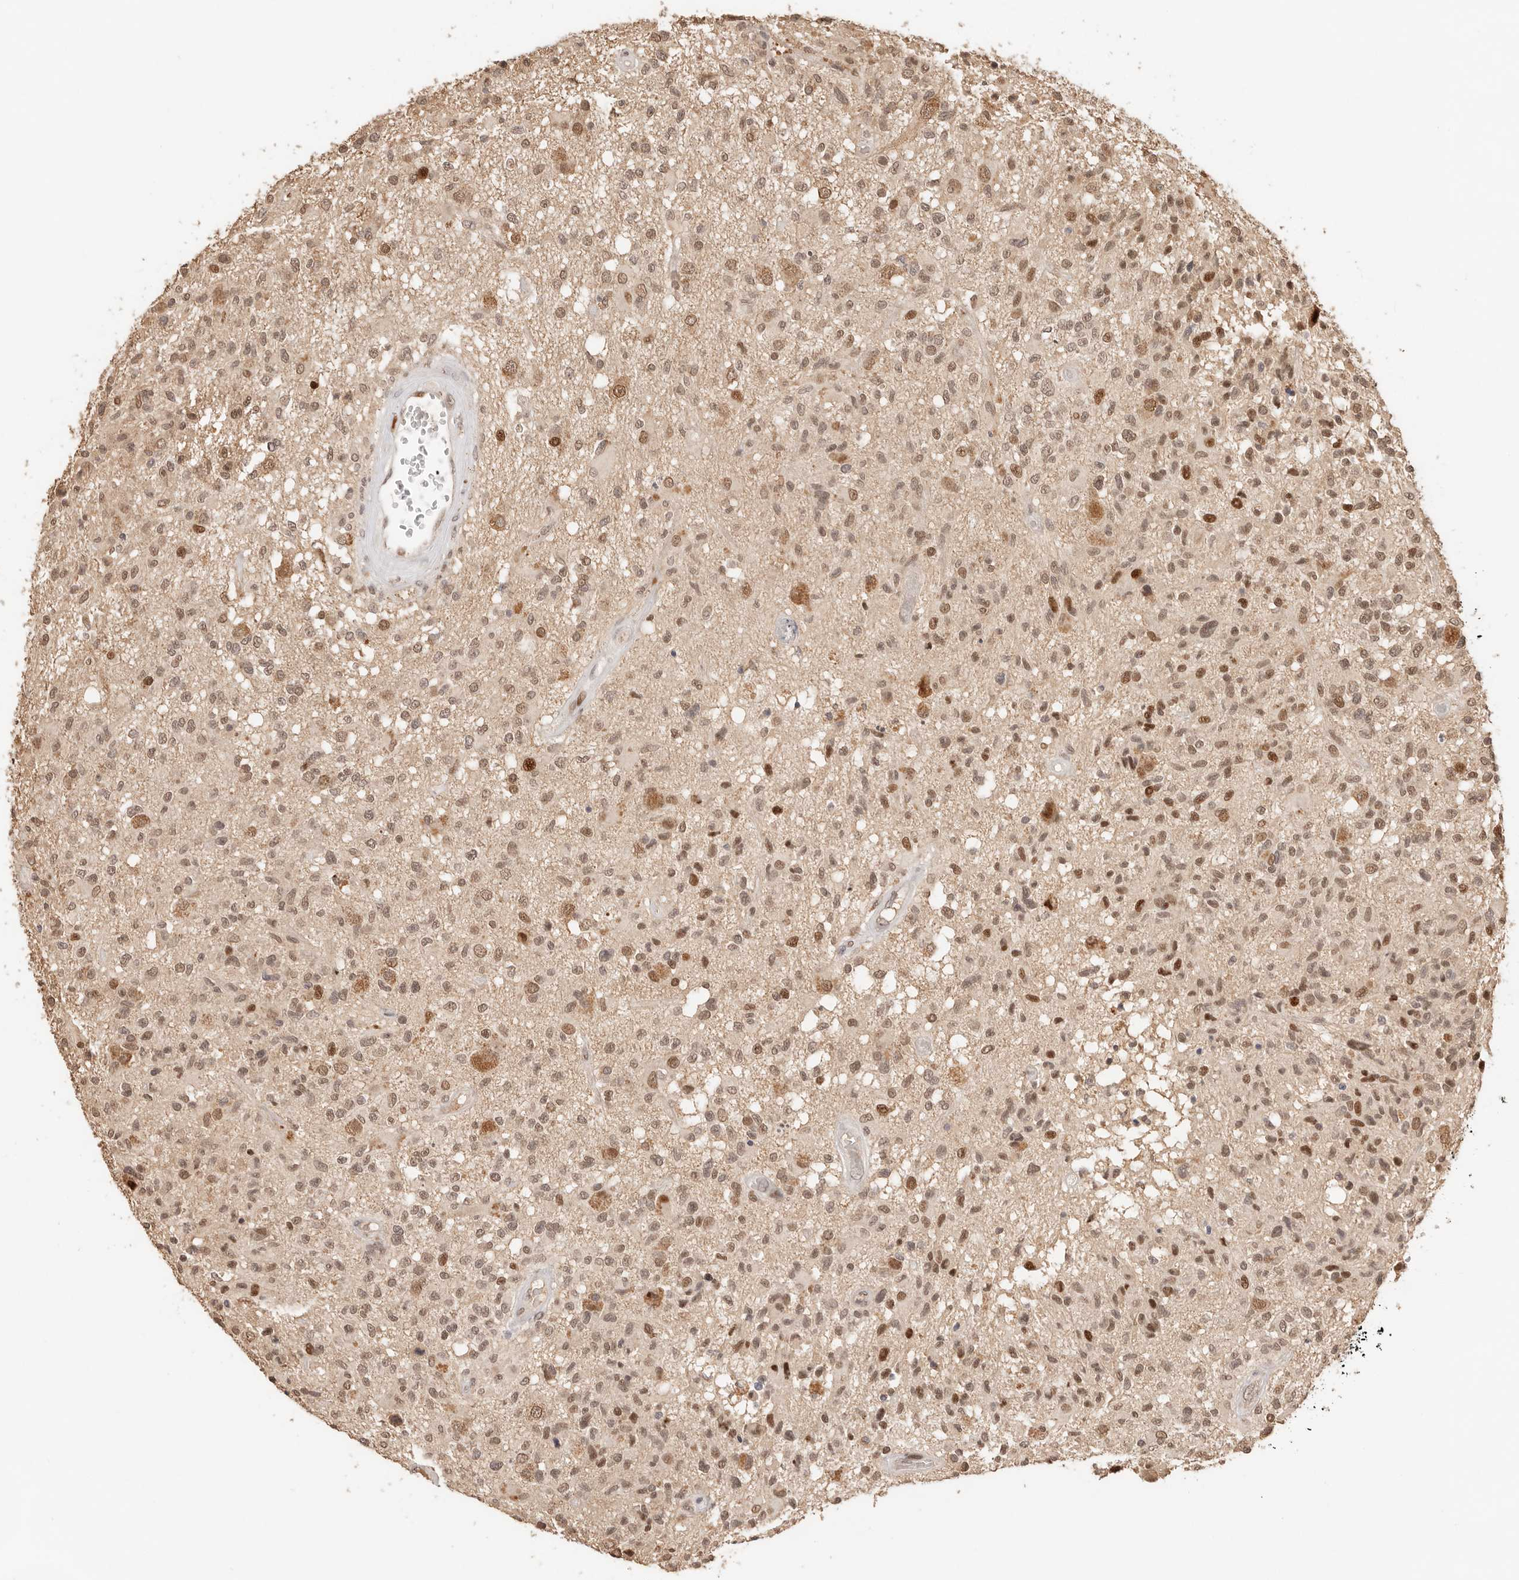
{"staining": {"intensity": "moderate", "quantity": ">75%", "location": "nuclear"}, "tissue": "glioma", "cell_type": "Tumor cells", "image_type": "cancer", "snomed": [{"axis": "morphology", "description": "Glioma, malignant, High grade"}, {"axis": "morphology", "description": "Glioblastoma, NOS"}, {"axis": "topography", "description": "Brain"}], "caption": "Approximately >75% of tumor cells in glioma reveal moderate nuclear protein positivity as visualized by brown immunohistochemical staining.", "gene": "NPAS2", "patient": {"sex": "male", "age": 60}}